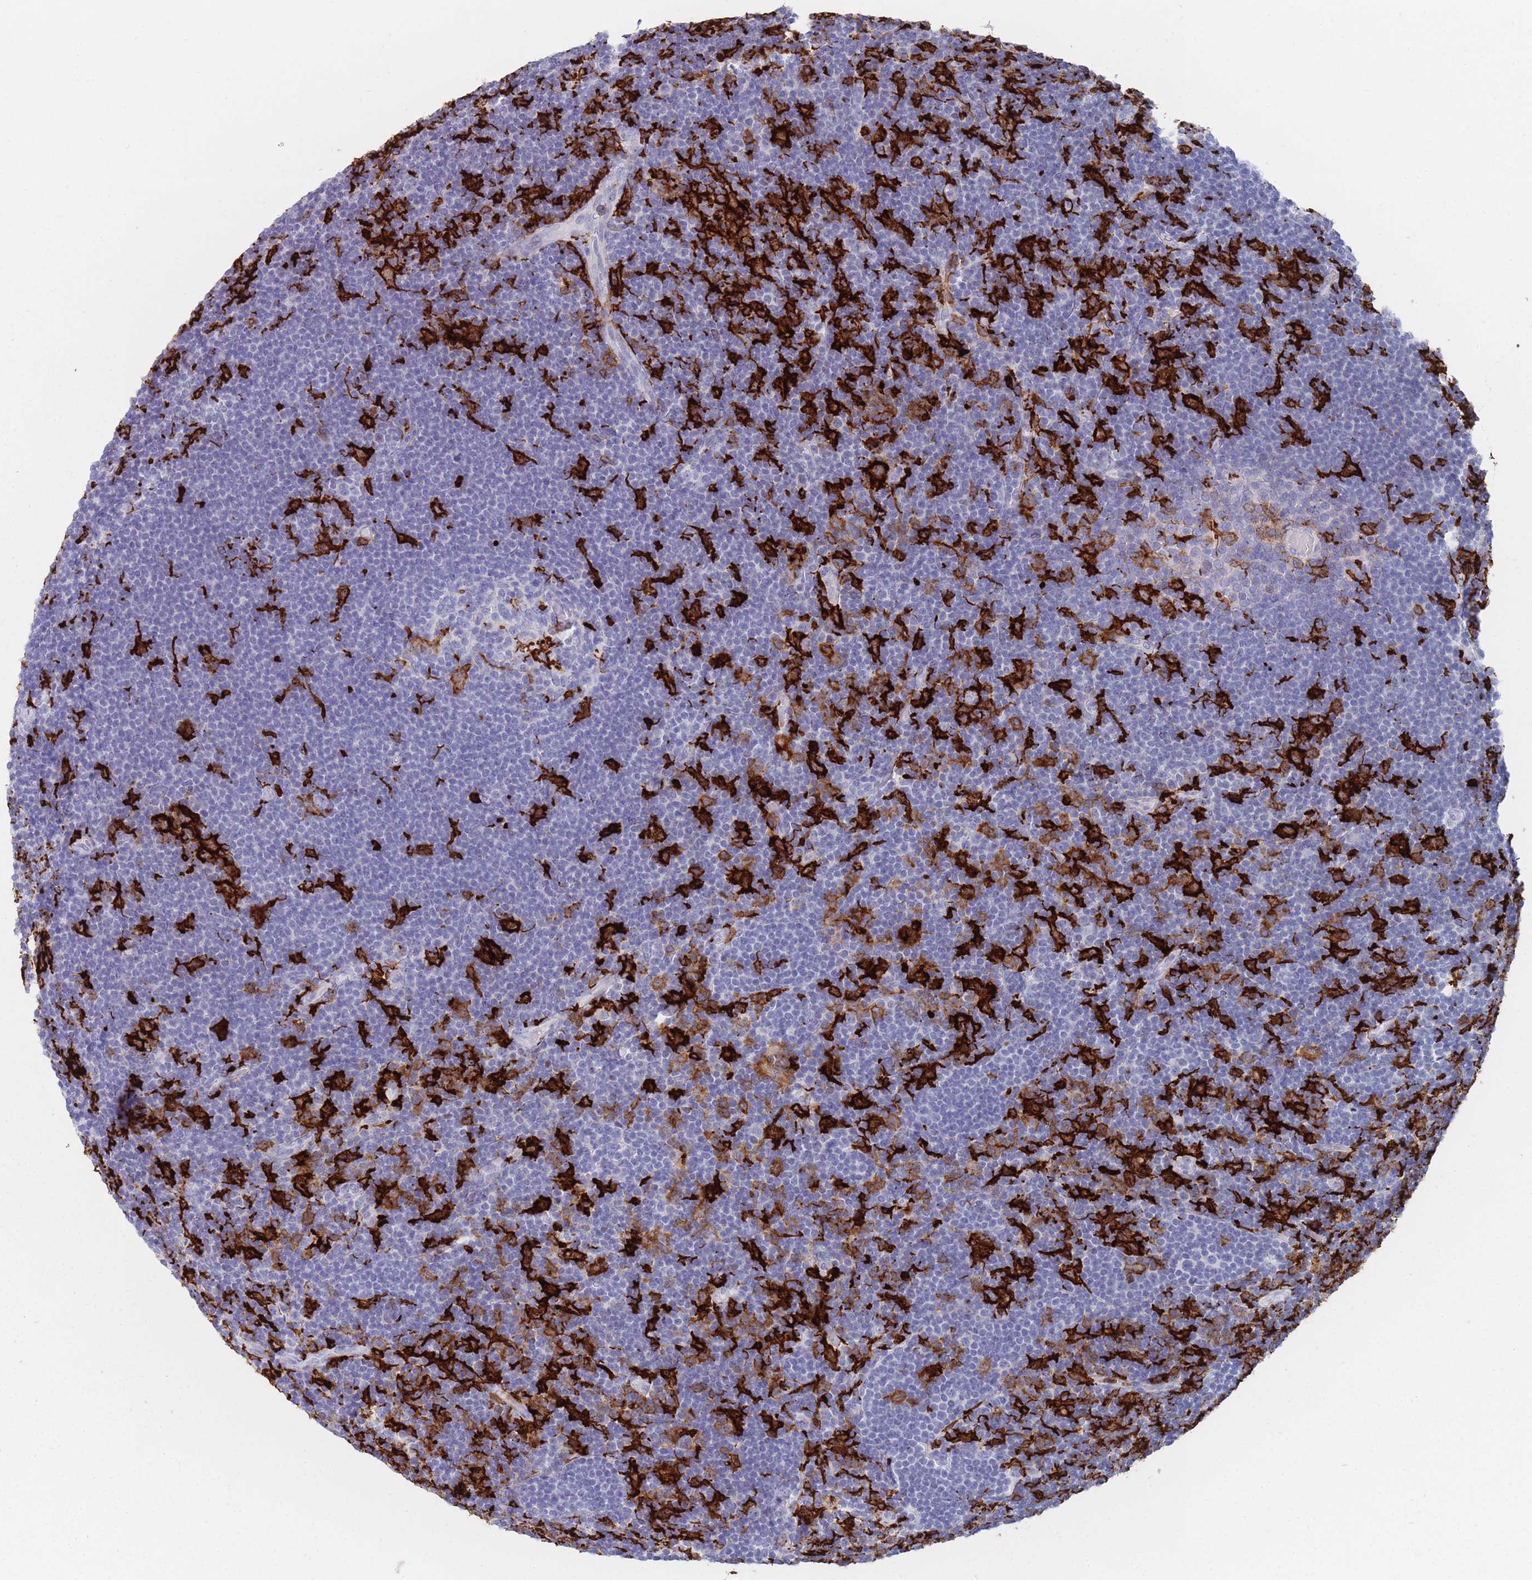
{"staining": {"intensity": "negative", "quantity": "none", "location": "none"}, "tissue": "lymphoma", "cell_type": "Tumor cells", "image_type": "cancer", "snomed": [{"axis": "morphology", "description": "Hodgkin's disease, NOS"}, {"axis": "topography", "description": "Lymph node"}], "caption": "Immunohistochemical staining of Hodgkin's disease displays no significant staining in tumor cells.", "gene": "AIF1", "patient": {"sex": "female", "age": 57}}